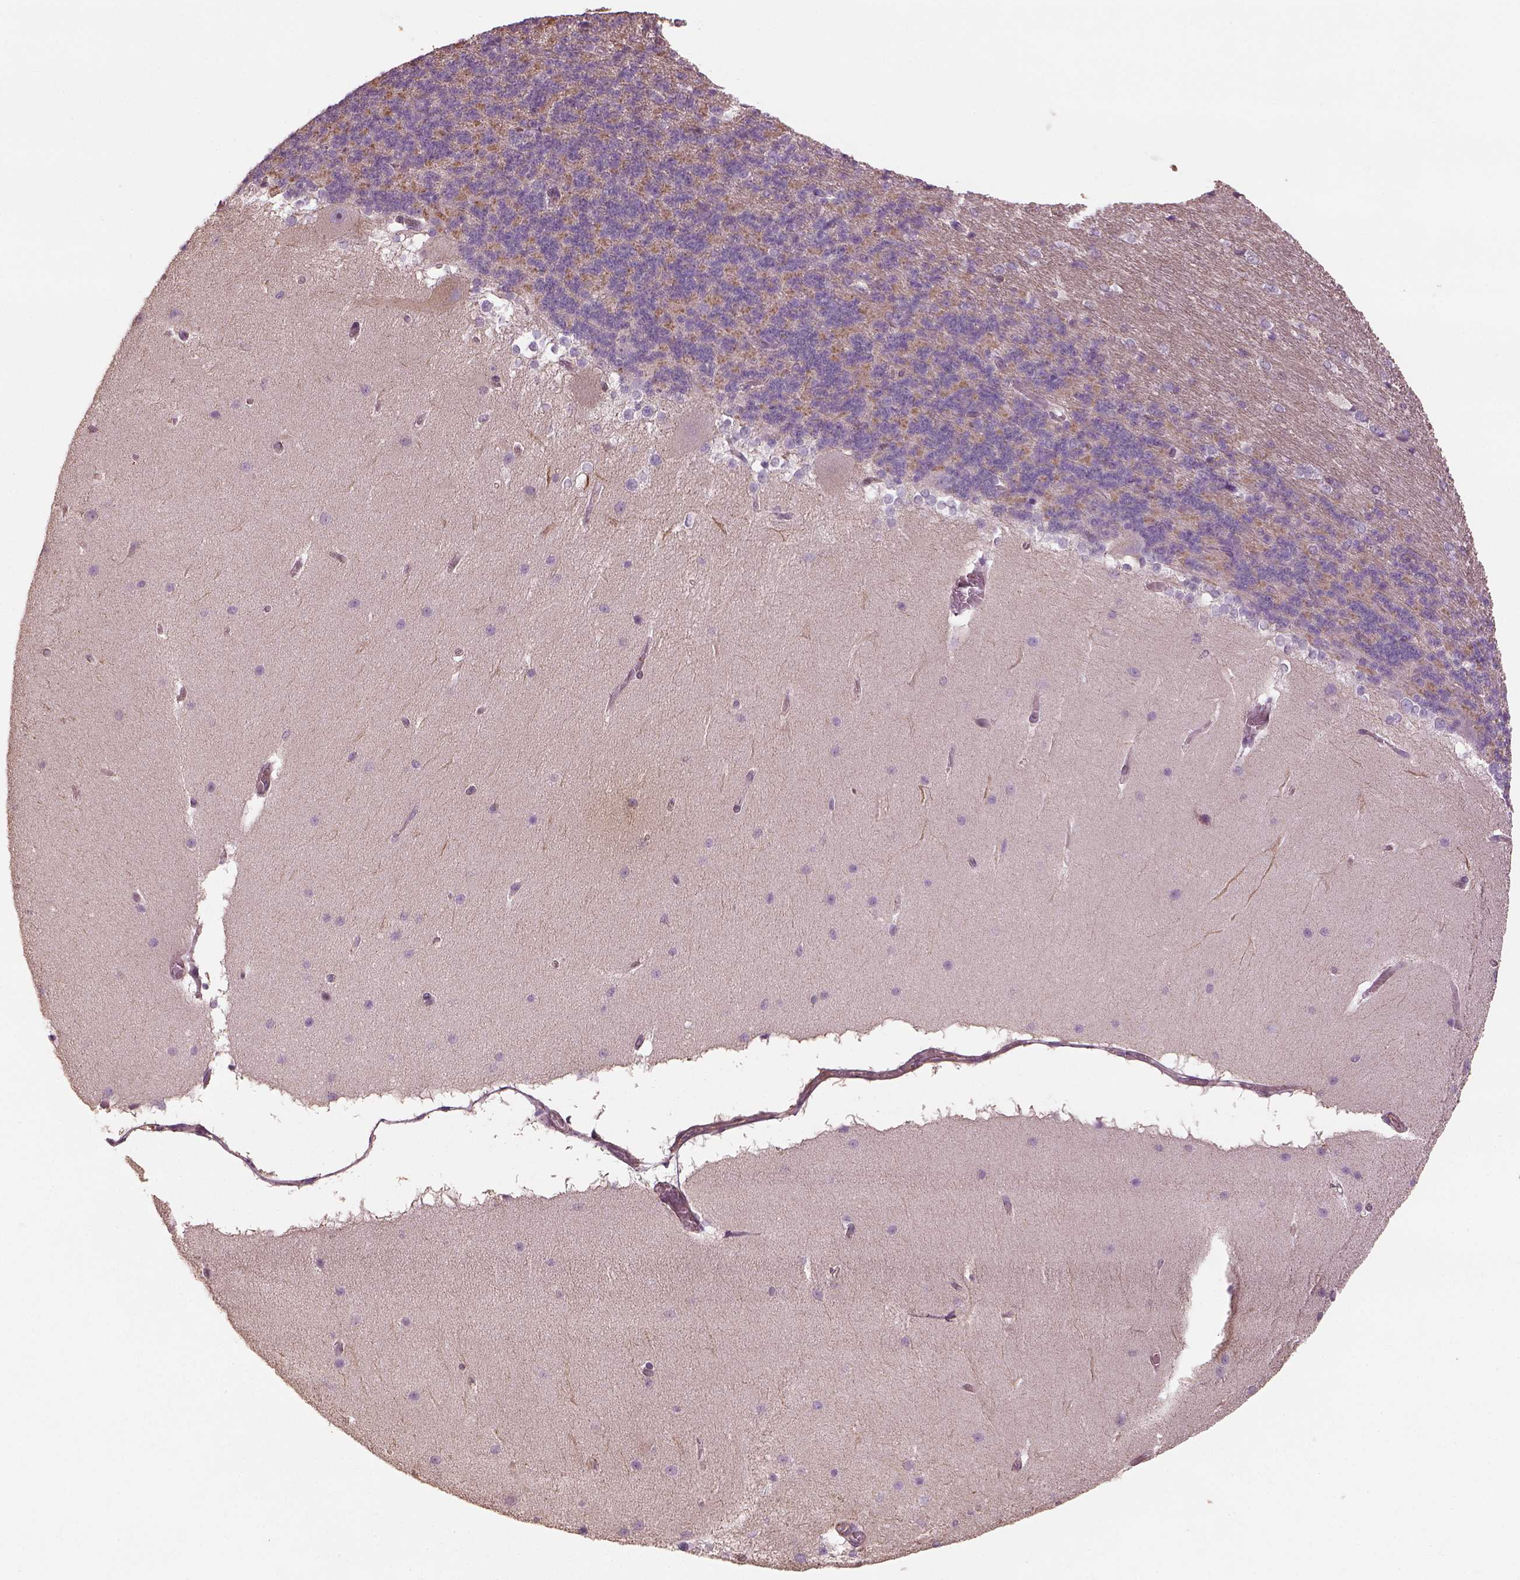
{"staining": {"intensity": "negative", "quantity": "none", "location": "none"}, "tissue": "cerebellum", "cell_type": "Cells in granular layer", "image_type": "normal", "snomed": [{"axis": "morphology", "description": "Normal tissue, NOS"}, {"axis": "topography", "description": "Cerebellum"}], "caption": "Cerebellum was stained to show a protein in brown. There is no significant expression in cells in granular layer. (DAB (3,3'-diaminobenzidine) IHC, high magnification).", "gene": "LIN7A", "patient": {"sex": "female", "age": 19}}